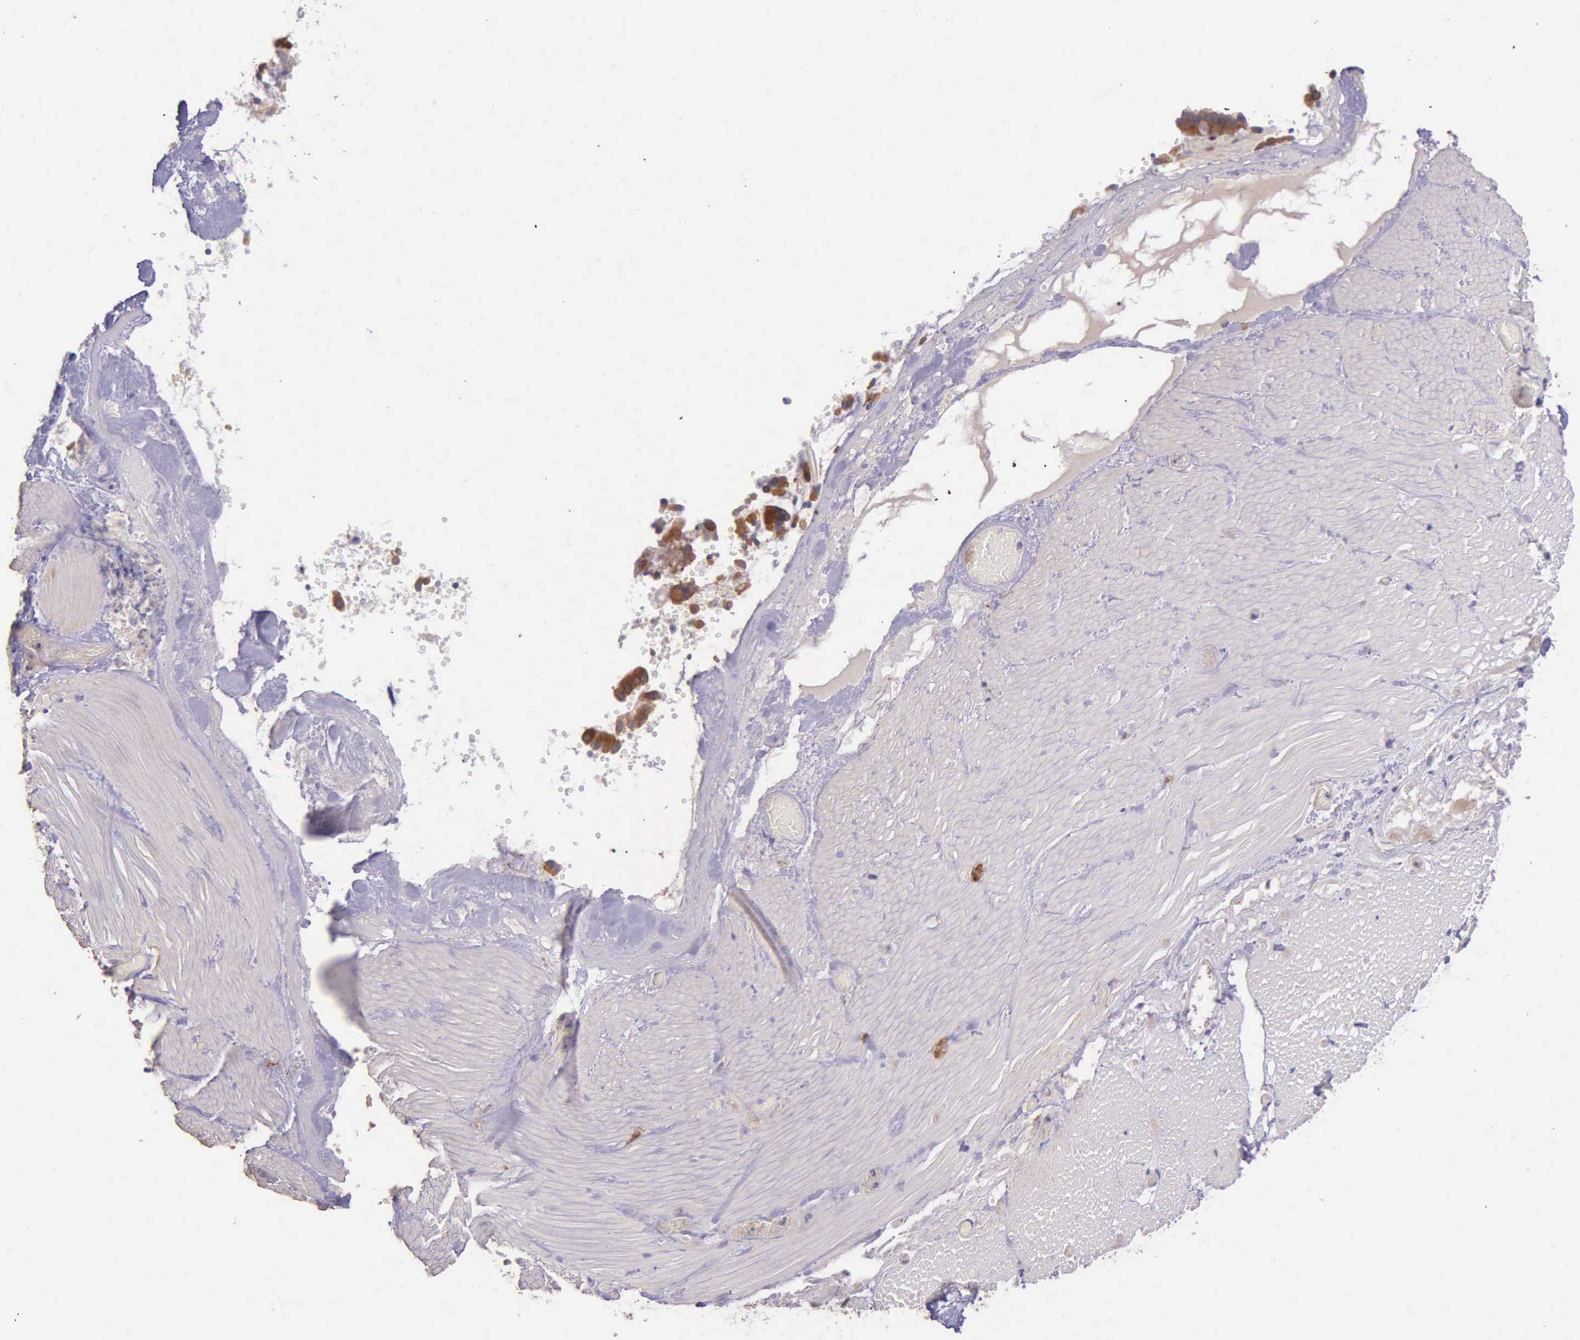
{"staining": {"intensity": "weak", "quantity": ">75%", "location": "cytoplasmic/membranous"}, "tissue": "smooth muscle", "cell_type": "Smooth muscle cells", "image_type": "normal", "snomed": [{"axis": "morphology", "description": "Normal tissue, NOS"}, {"axis": "topography", "description": "Duodenum"}], "caption": "Immunohistochemistry (IHC) (DAB (3,3'-diaminobenzidine)) staining of benign smooth muscle shows weak cytoplasmic/membranous protein positivity in about >75% of smooth muscle cells.", "gene": "NSDHL", "patient": {"sex": "male", "age": 63}}